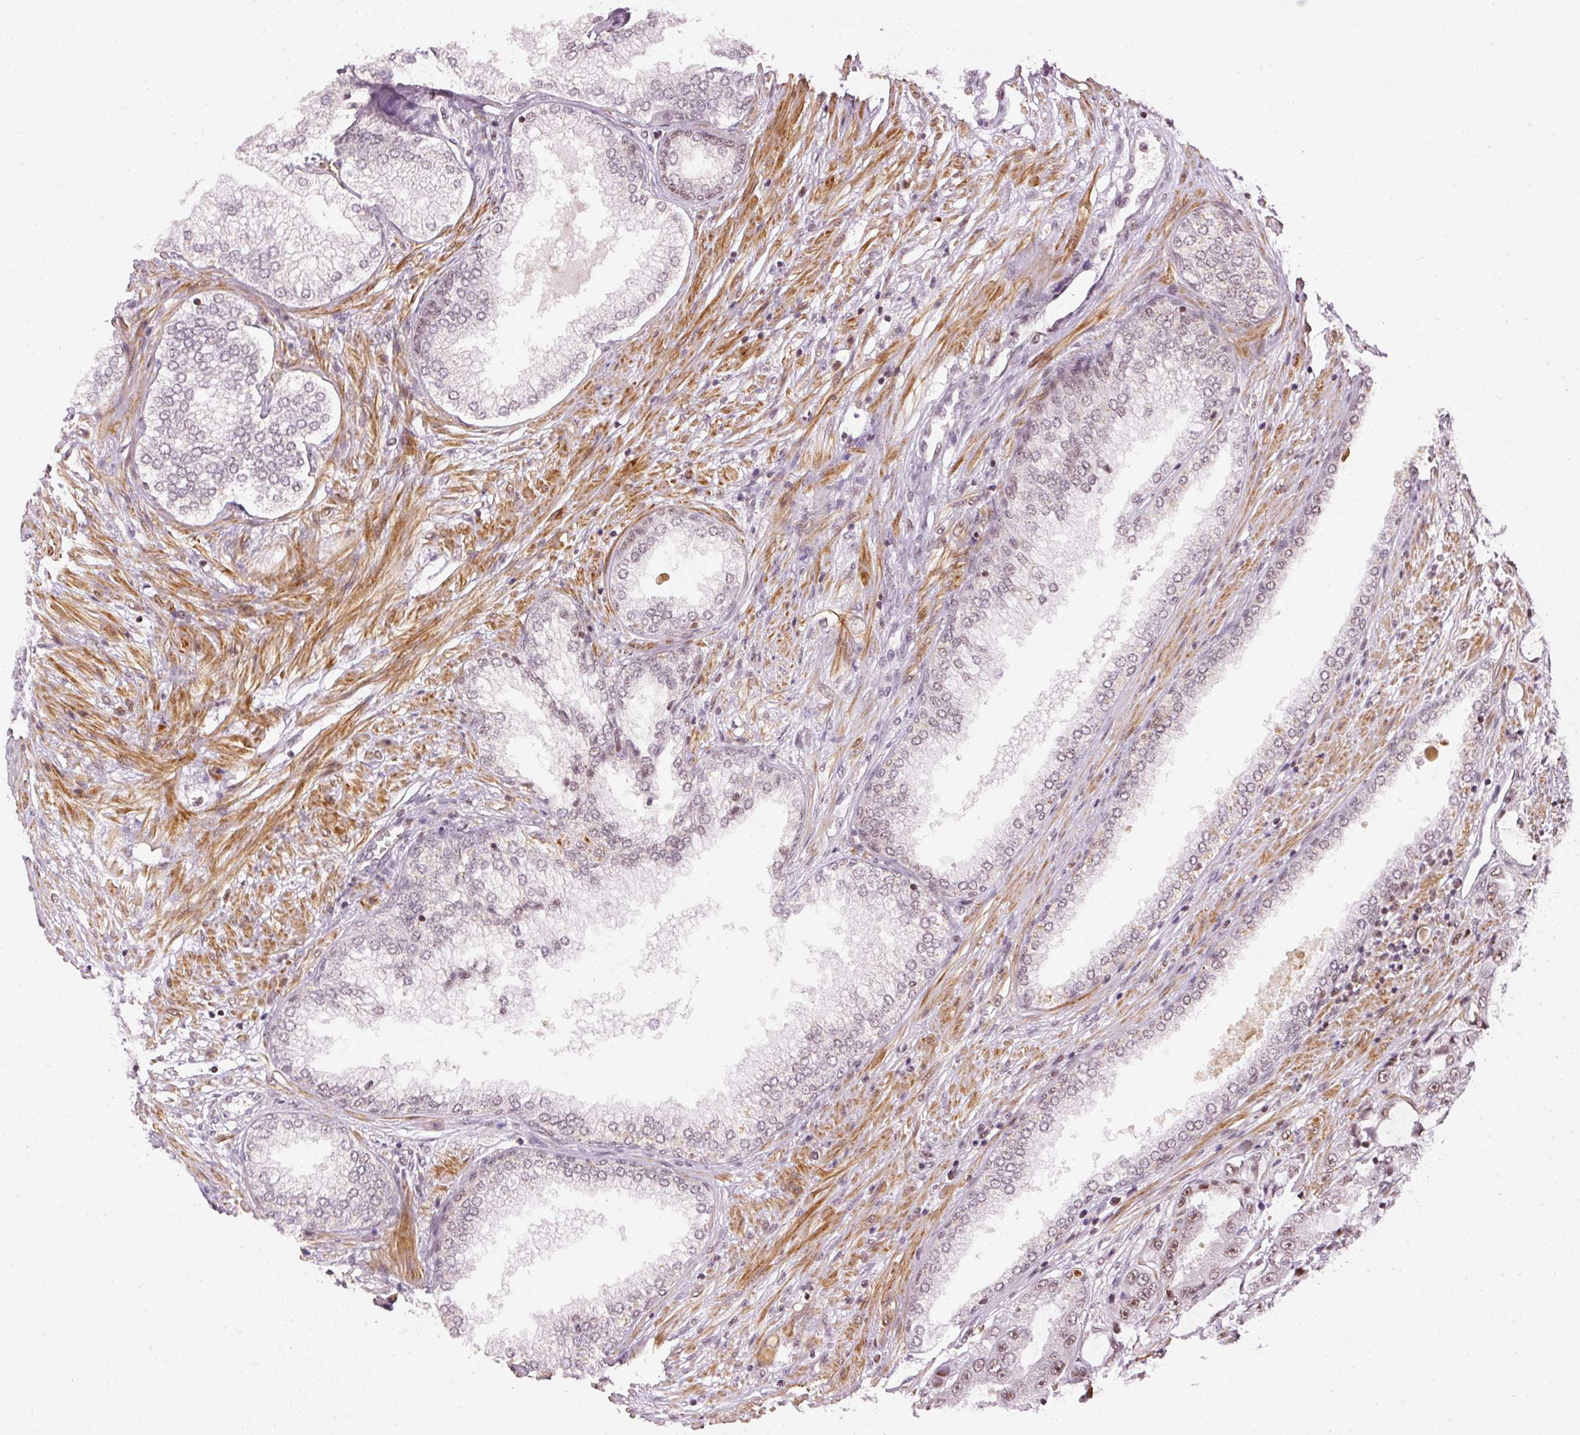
{"staining": {"intensity": "moderate", "quantity": "25%-75%", "location": "nuclear"}, "tissue": "prostate cancer", "cell_type": "Tumor cells", "image_type": "cancer", "snomed": [{"axis": "morphology", "description": "Adenocarcinoma, High grade"}, {"axis": "topography", "description": "Prostate"}], "caption": "The immunohistochemical stain shows moderate nuclear staining in tumor cells of prostate cancer (high-grade adenocarcinoma) tissue.", "gene": "THOC6", "patient": {"sex": "male", "age": 71}}